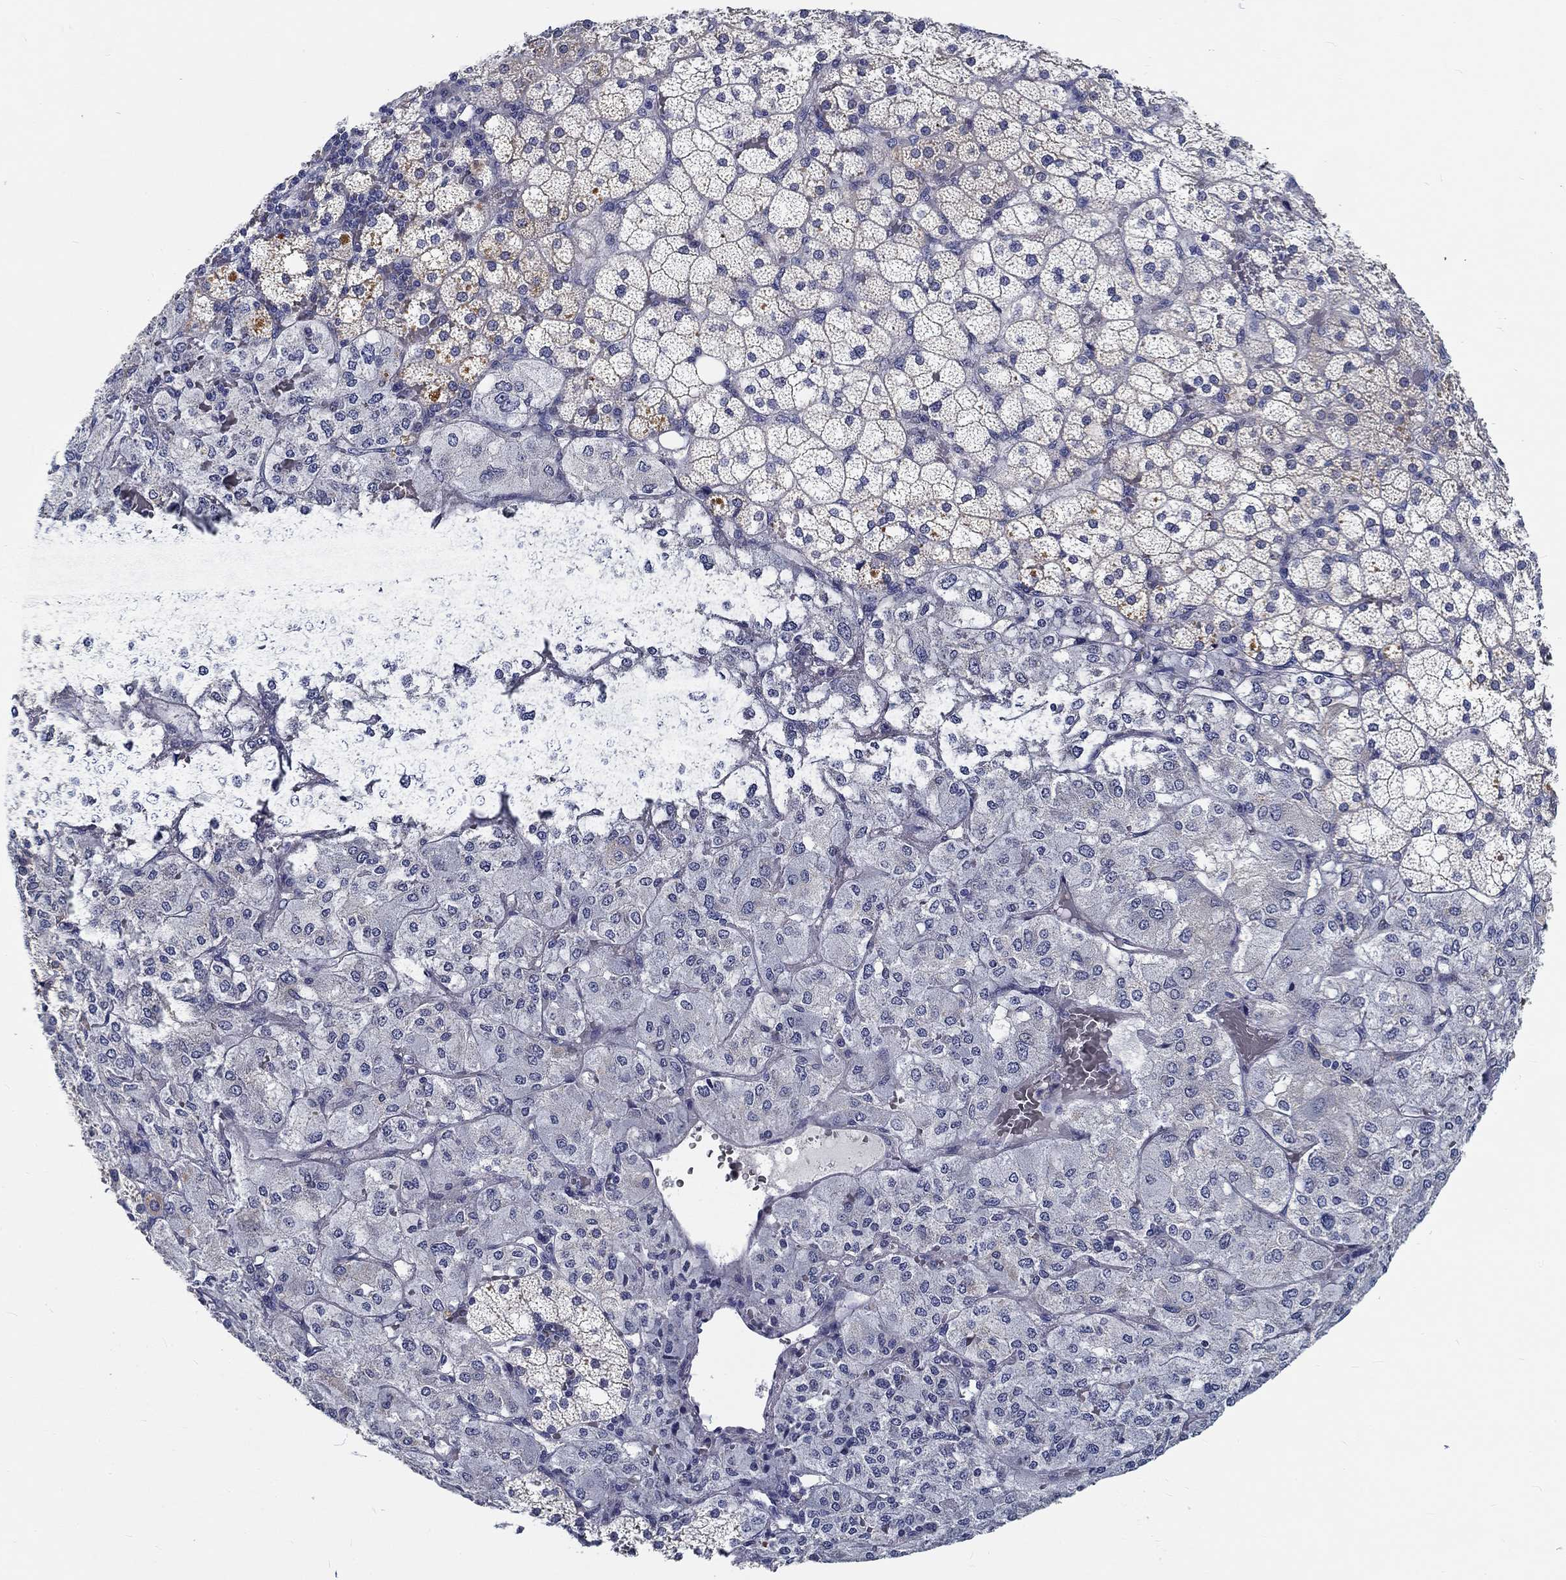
{"staining": {"intensity": "moderate", "quantity": "<25%", "location": "cytoplasmic/membranous"}, "tissue": "adrenal gland", "cell_type": "Glandular cells", "image_type": "normal", "snomed": [{"axis": "morphology", "description": "Normal tissue, NOS"}, {"axis": "topography", "description": "Adrenal gland"}], "caption": "IHC photomicrograph of benign adrenal gland: human adrenal gland stained using IHC shows low levels of moderate protein expression localized specifically in the cytoplasmic/membranous of glandular cells, appearing as a cytoplasmic/membranous brown color.", "gene": "MYBPC1", "patient": {"sex": "male", "age": 53}}